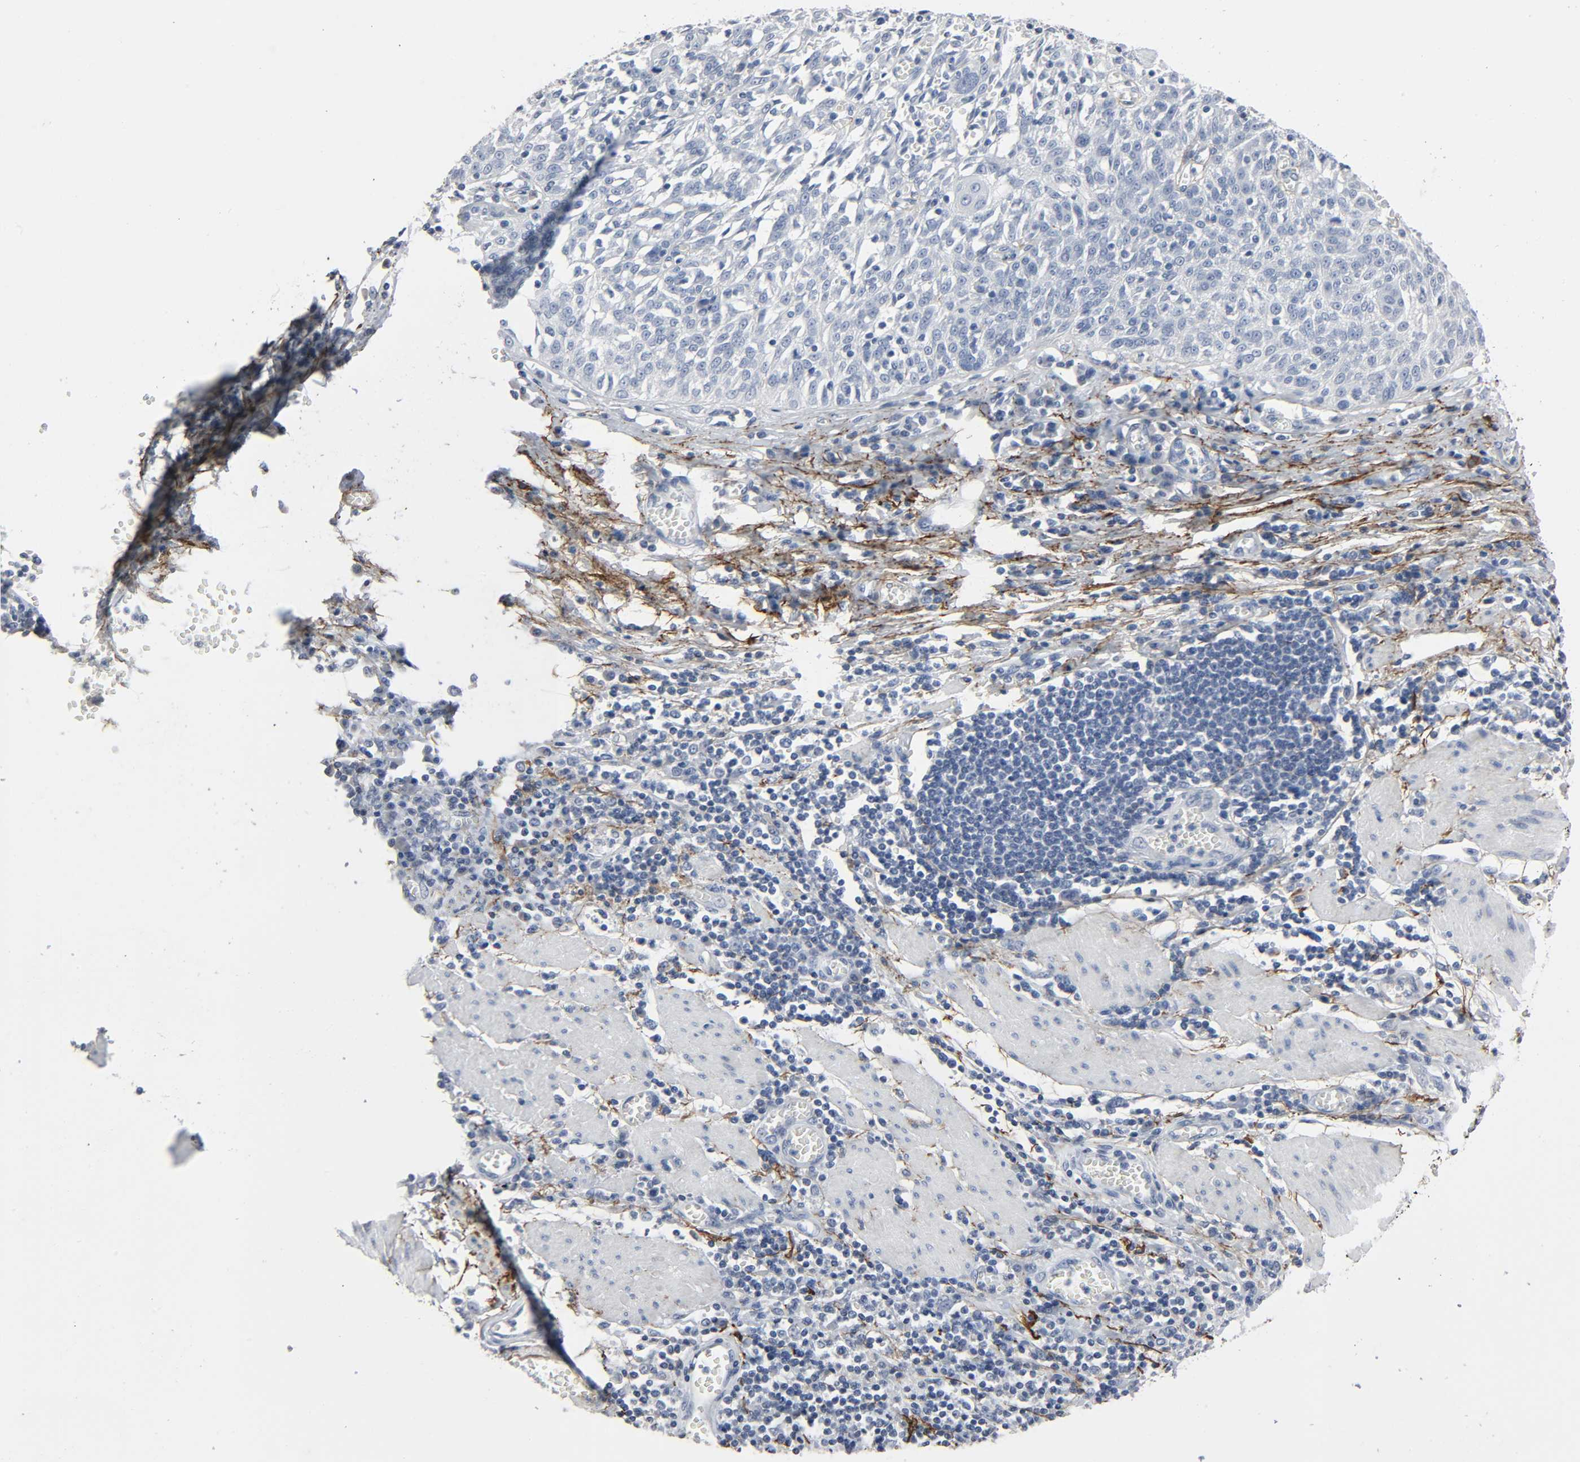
{"staining": {"intensity": "negative", "quantity": "none", "location": "none"}, "tissue": "esophagus", "cell_type": "Squamous epithelial cells", "image_type": "normal", "snomed": [{"axis": "morphology", "description": "Normal tissue, NOS"}, {"axis": "morphology", "description": "Squamous cell carcinoma, NOS"}, {"axis": "topography", "description": "Esophagus"}], "caption": "Immunohistochemistry (IHC) of unremarkable esophagus displays no expression in squamous epithelial cells.", "gene": "FBLN5", "patient": {"sex": "male", "age": 65}}